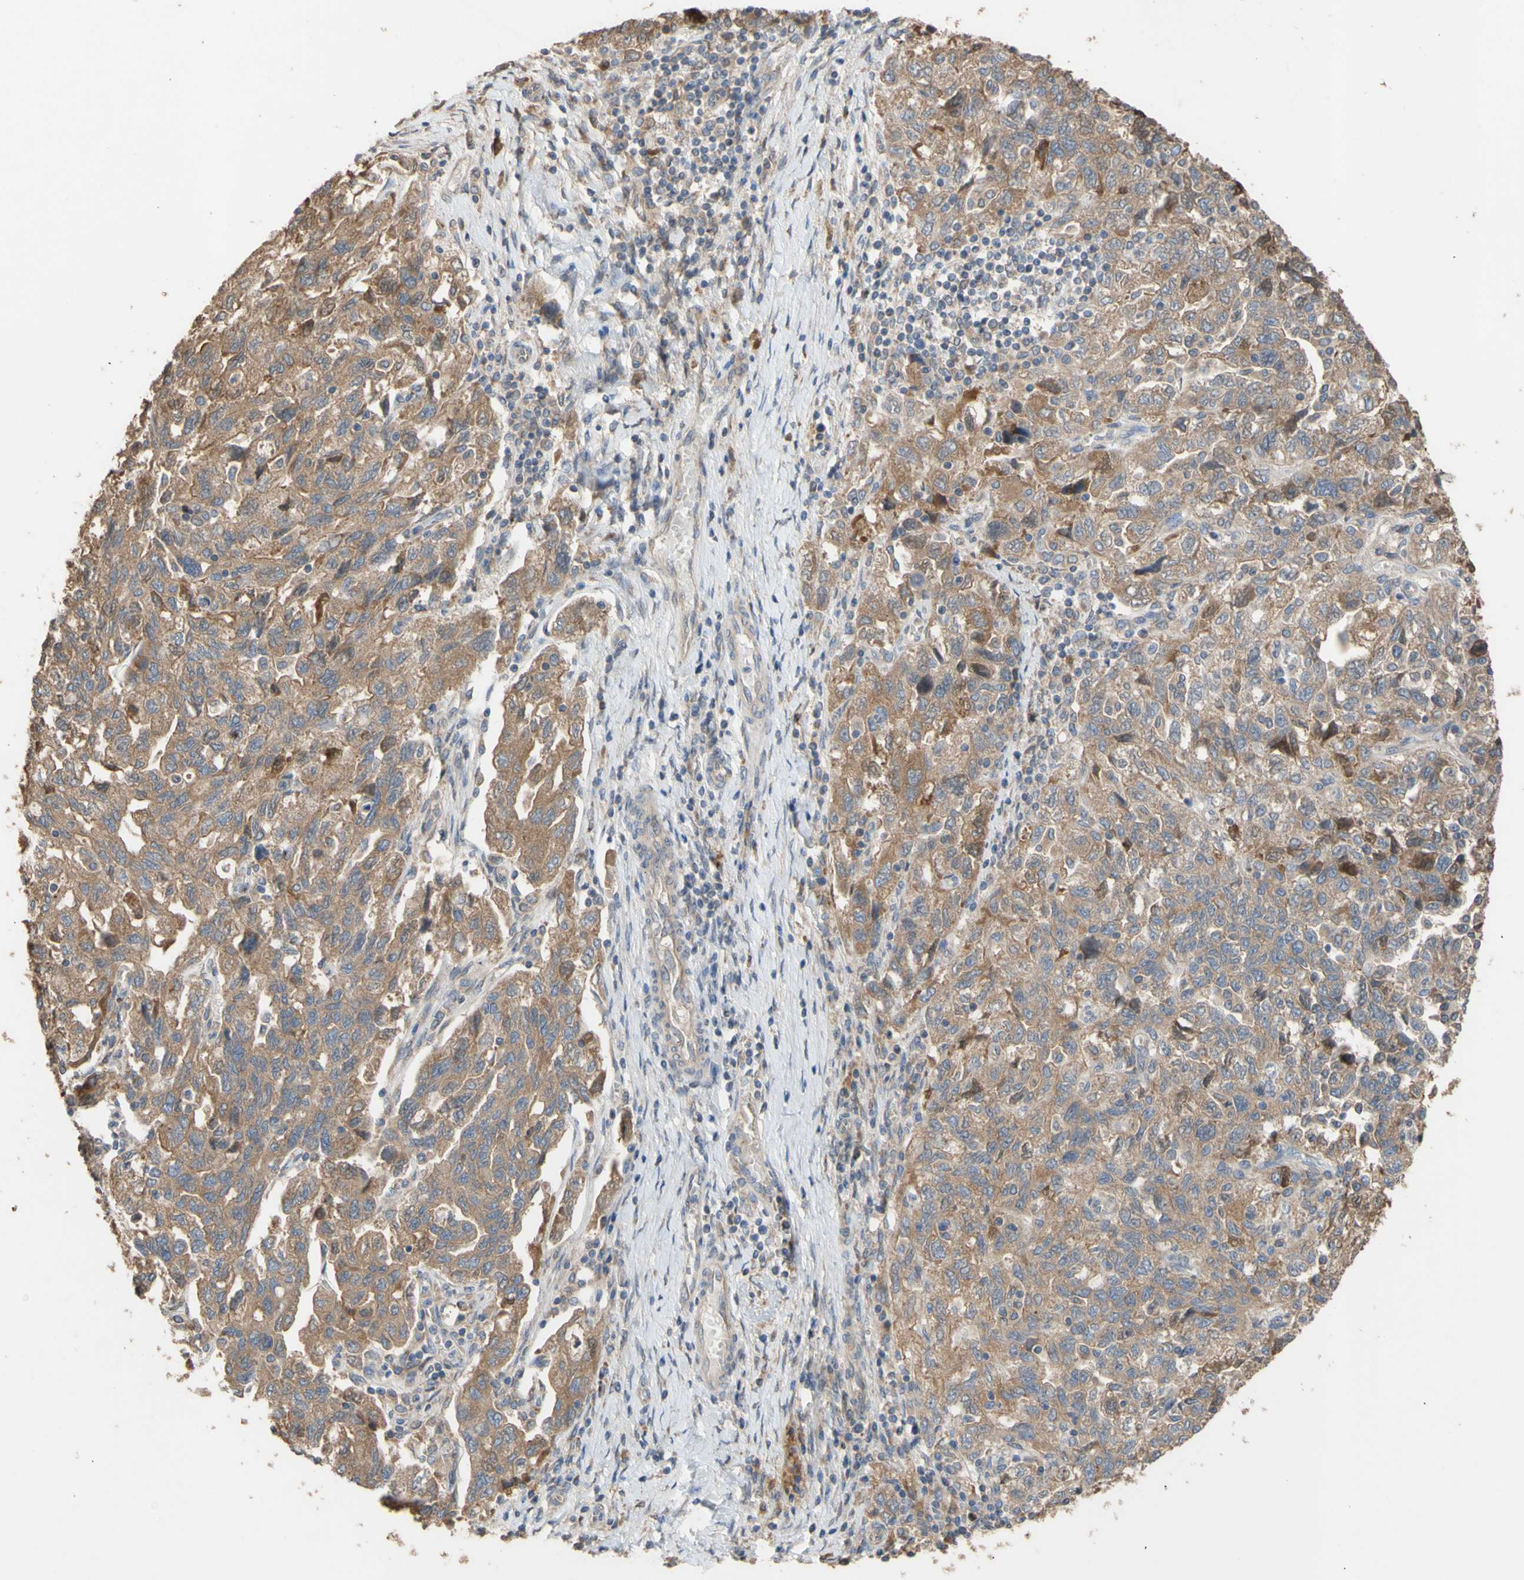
{"staining": {"intensity": "moderate", "quantity": ">75%", "location": "cytoplasmic/membranous"}, "tissue": "ovarian cancer", "cell_type": "Tumor cells", "image_type": "cancer", "snomed": [{"axis": "morphology", "description": "Carcinoma, NOS"}, {"axis": "morphology", "description": "Cystadenocarcinoma, serous, NOS"}, {"axis": "topography", "description": "Ovary"}], "caption": "A high-resolution histopathology image shows immunohistochemistry (IHC) staining of ovarian cancer, which shows moderate cytoplasmic/membranous staining in about >75% of tumor cells. The protein of interest is shown in brown color, while the nuclei are stained blue.", "gene": "NECTIN3", "patient": {"sex": "female", "age": 69}}